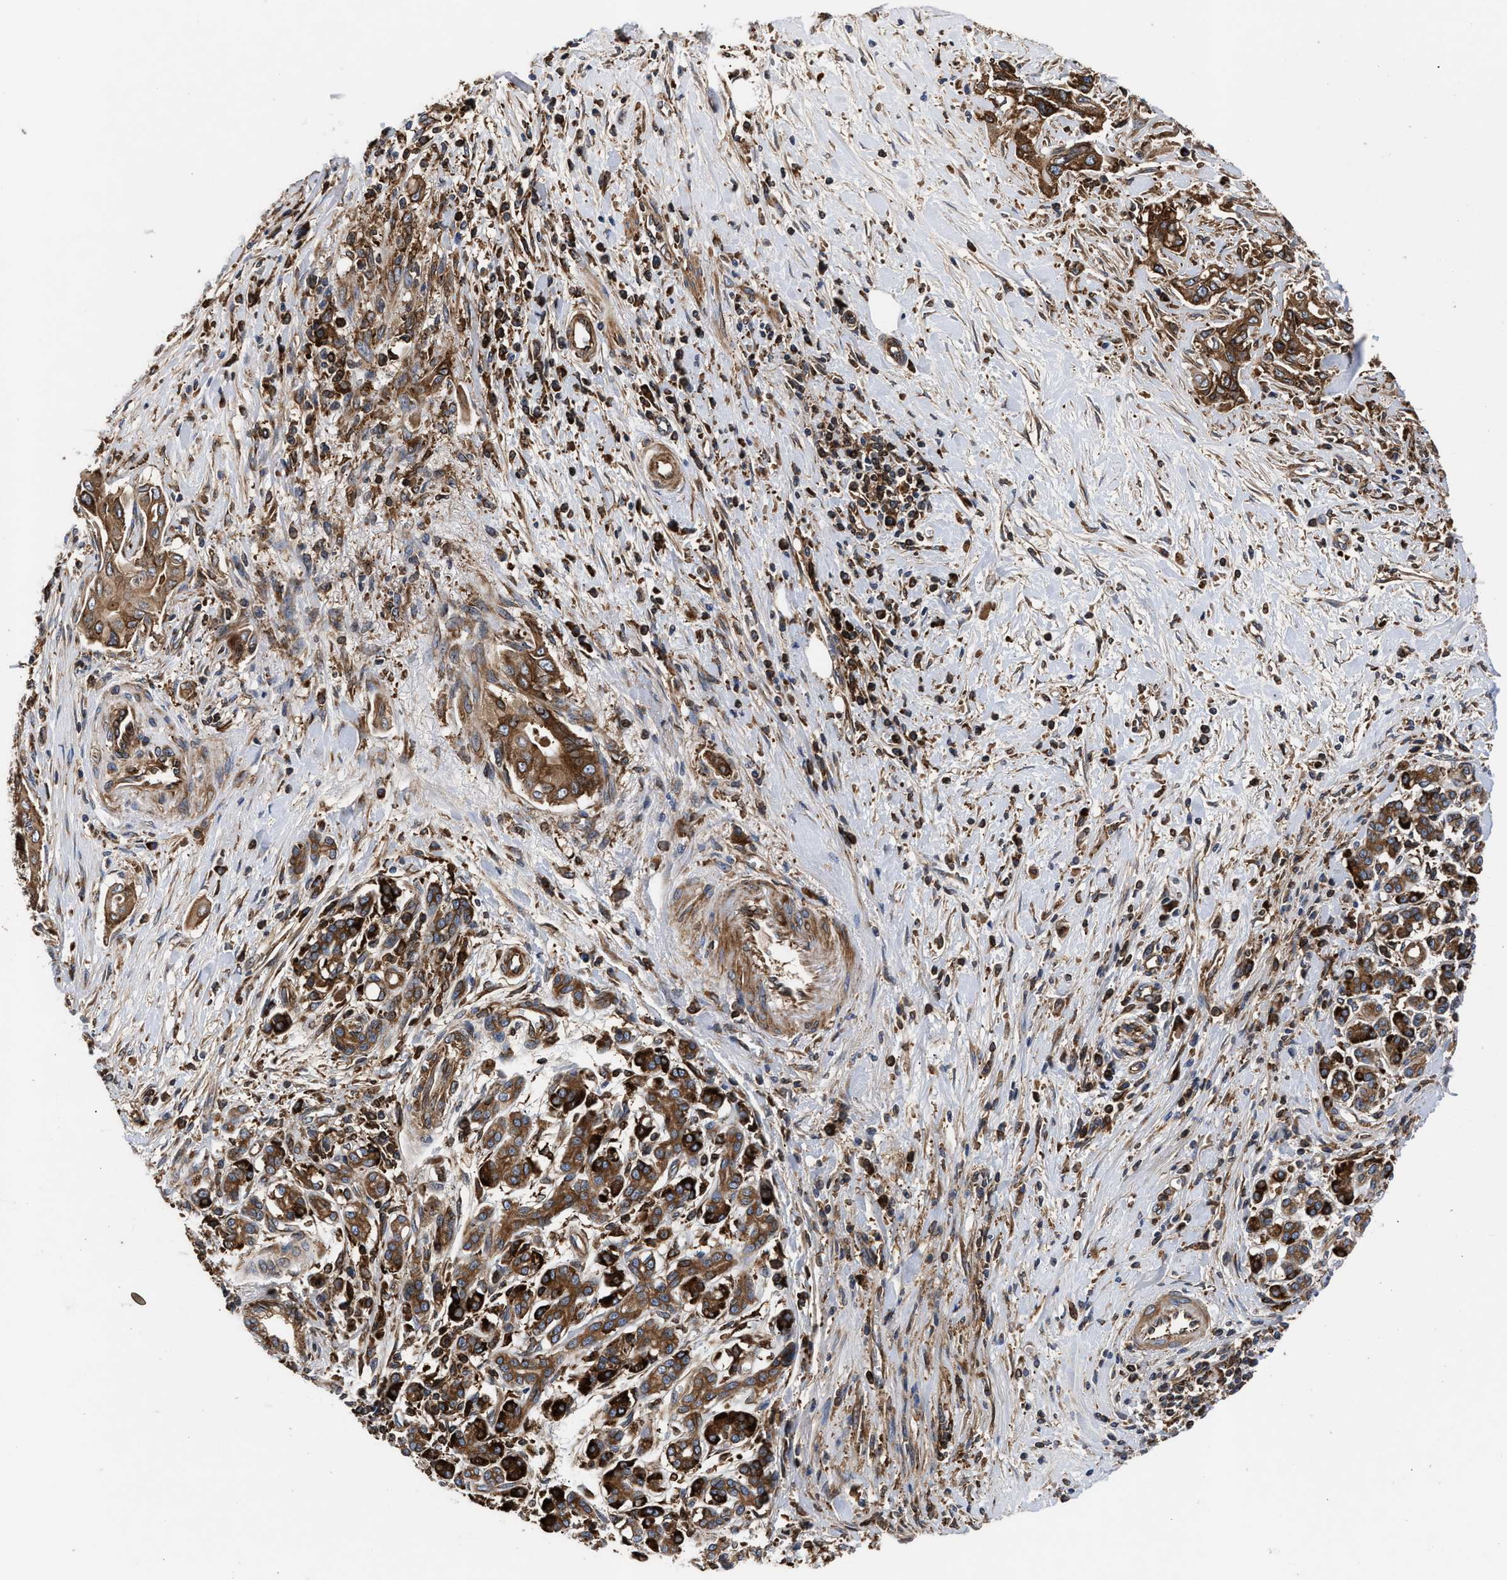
{"staining": {"intensity": "strong", "quantity": ">75%", "location": "cytoplasmic/membranous"}, "tissue": "pancreatic cancer", "cell_type": "Tumor cells", "image_type": "cancer", "snomed": [{"axis": "morphology", "description": "Adenocarcinoma, NOS"}, {"axis": "topography", "description": "Pancreas"}], "caption": "Immunohistochemical staining of pancreatic cancer (adenocarcinoma) shows strong cytoplasmic/membranous protein expression in approximately >75% of tumor cells.", "gene": "KYAT1", "patient": {"sex": "male", "age": 58}}